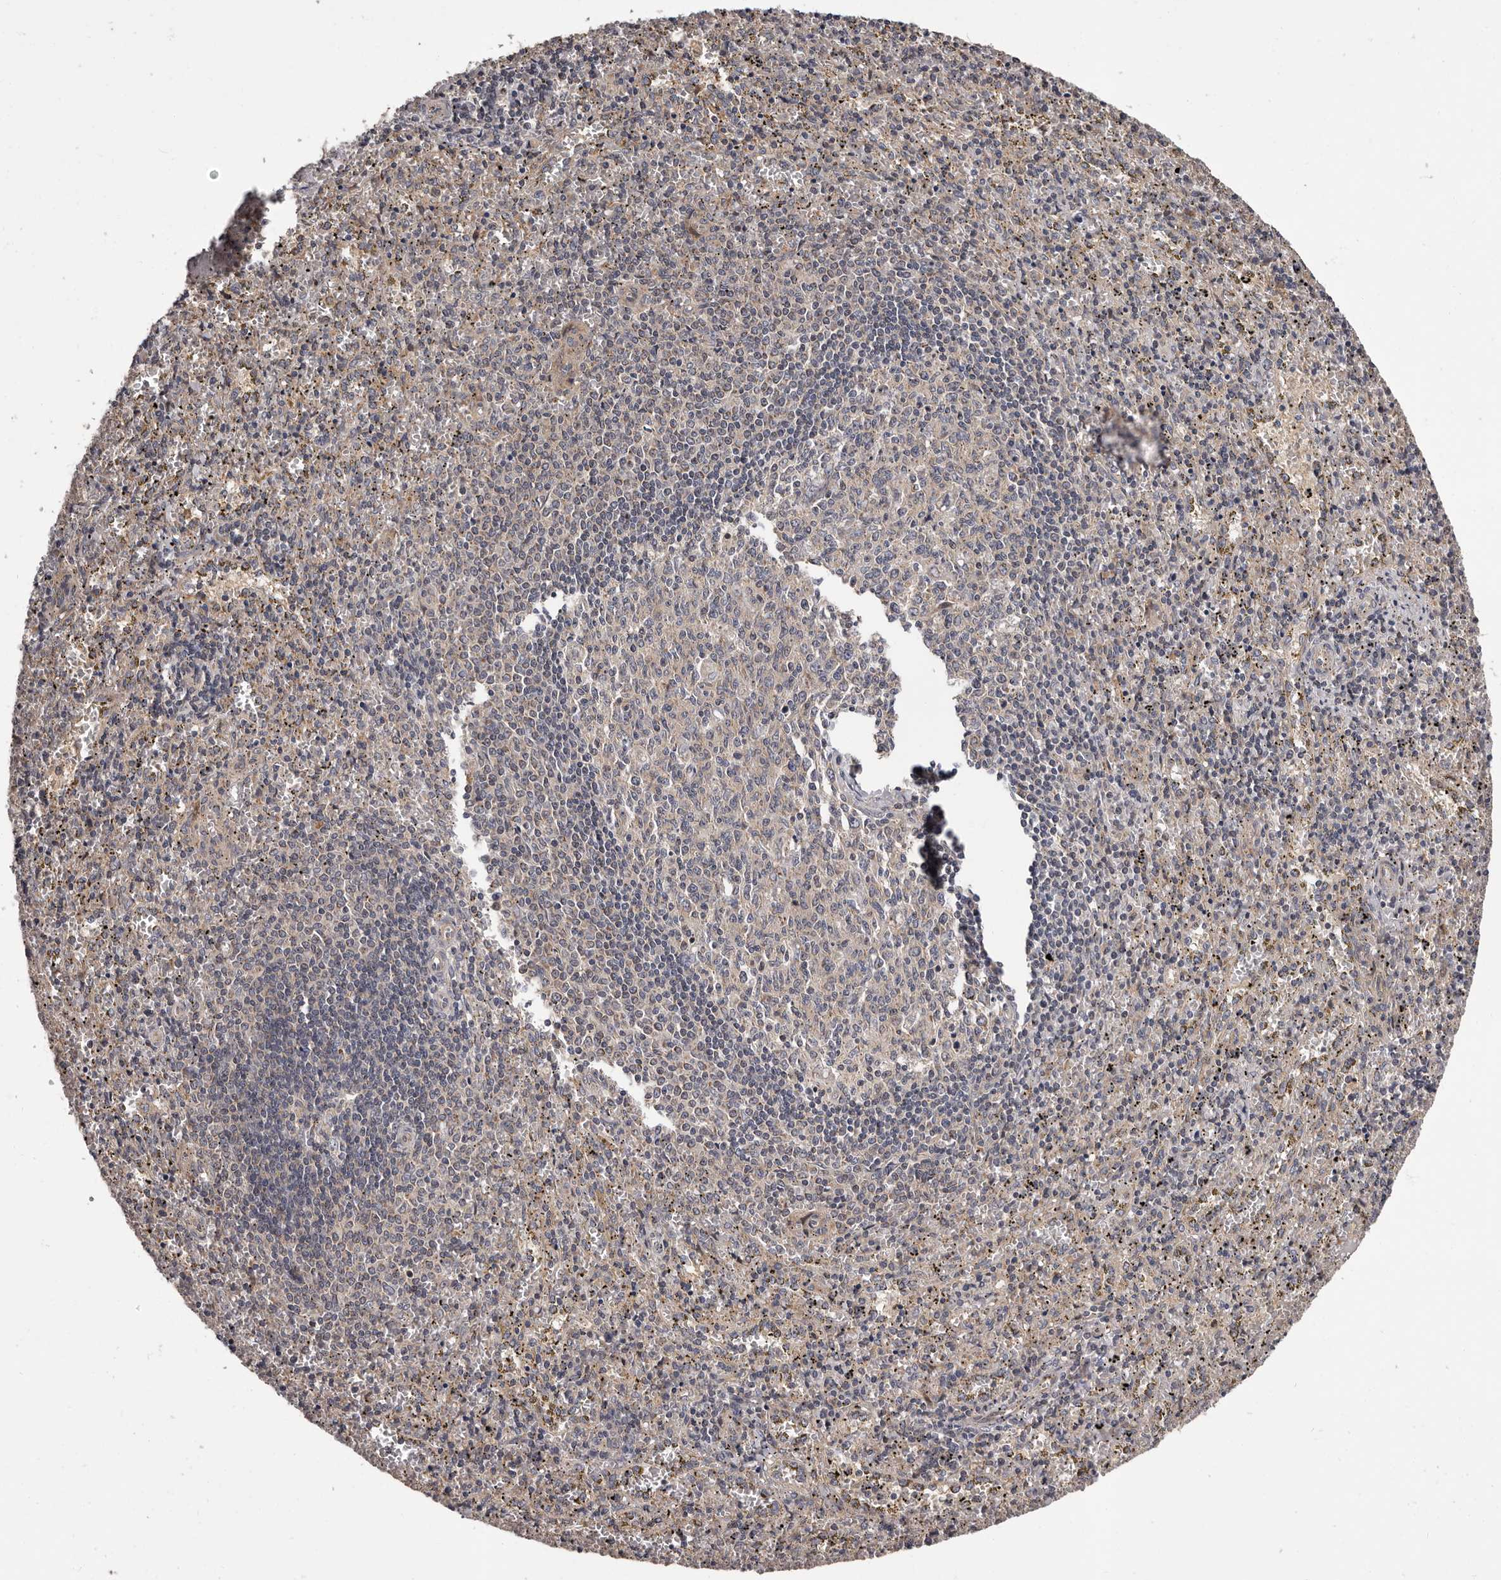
{"staining": {"intensity": "negative", "quantity": "none", "location": "none"}, "tissue": "spleen", "cell_type": "Cells in red pulp", "image_type": "normal", "snomed": [{"axis": "morphology", "description": "Normal tissue, NOS"}, {"axis": "topography", "description": "Spleen"}], "caption": "Normal spleen was stained to show a protein in brown. There is no significant positivity in cells in red pulp. (Brightfield microscopy of DAB (3,3'-diaminobenzidine) IHC at high magnification).", "gene": "VPS37A", "patient": {"sex": "male", "age": 11}}